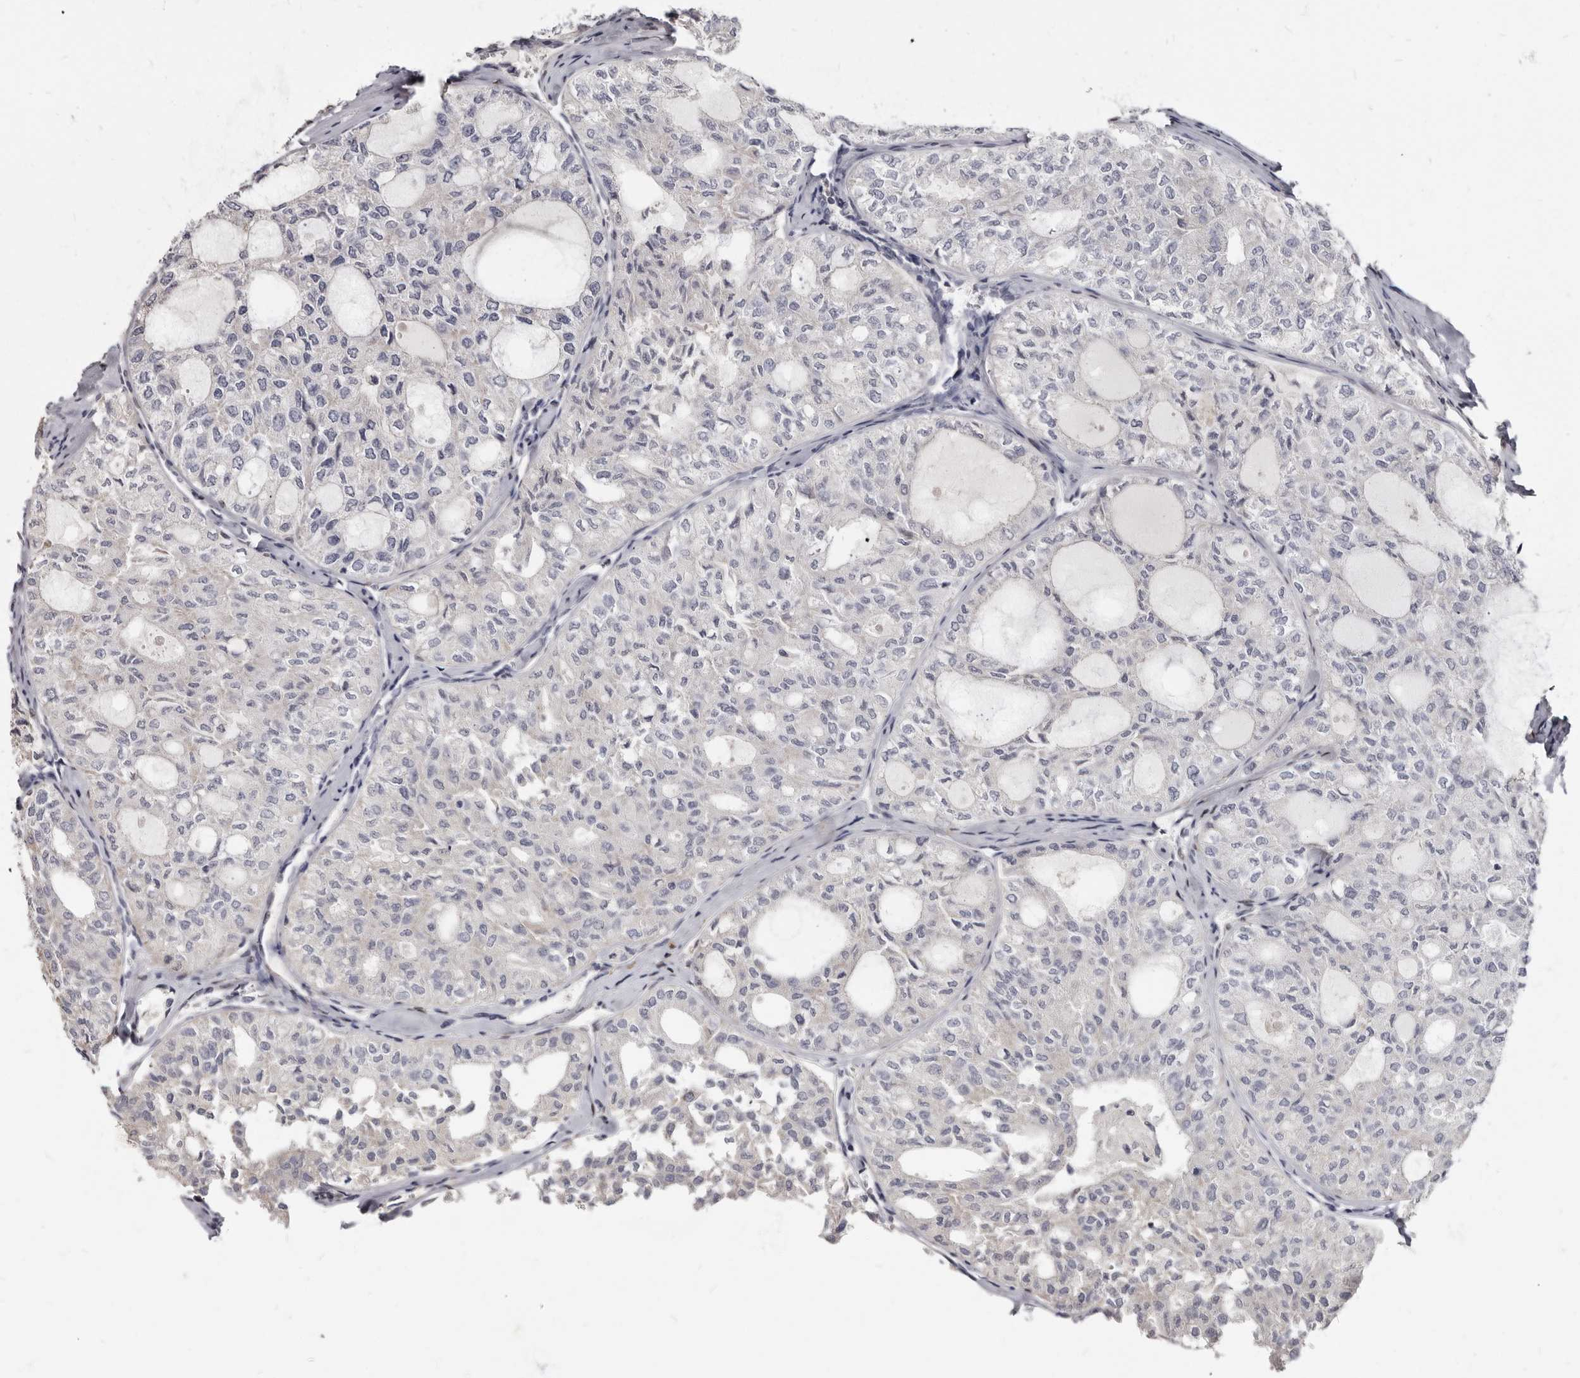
{"staining": {"intensity": "negative", "quantity": "none", "location": "none"}, "tissue": "thyroid cancer", "cell_type": "Tumor cells", "image_type": "cancer", "snomed": [{"axis": "morphology", "description": "Follicular adenoma carcinoma, NOS"}, {"axis": "topography", "description": "Thyroid gland"}], "caption": "The micrograph demonstrates no significant staining in tumor cells of thyroid cancer (follicular adenoma carcinoma).", "gene": "MRGPRF", "patient": {"sex": "male", "age": 75}}